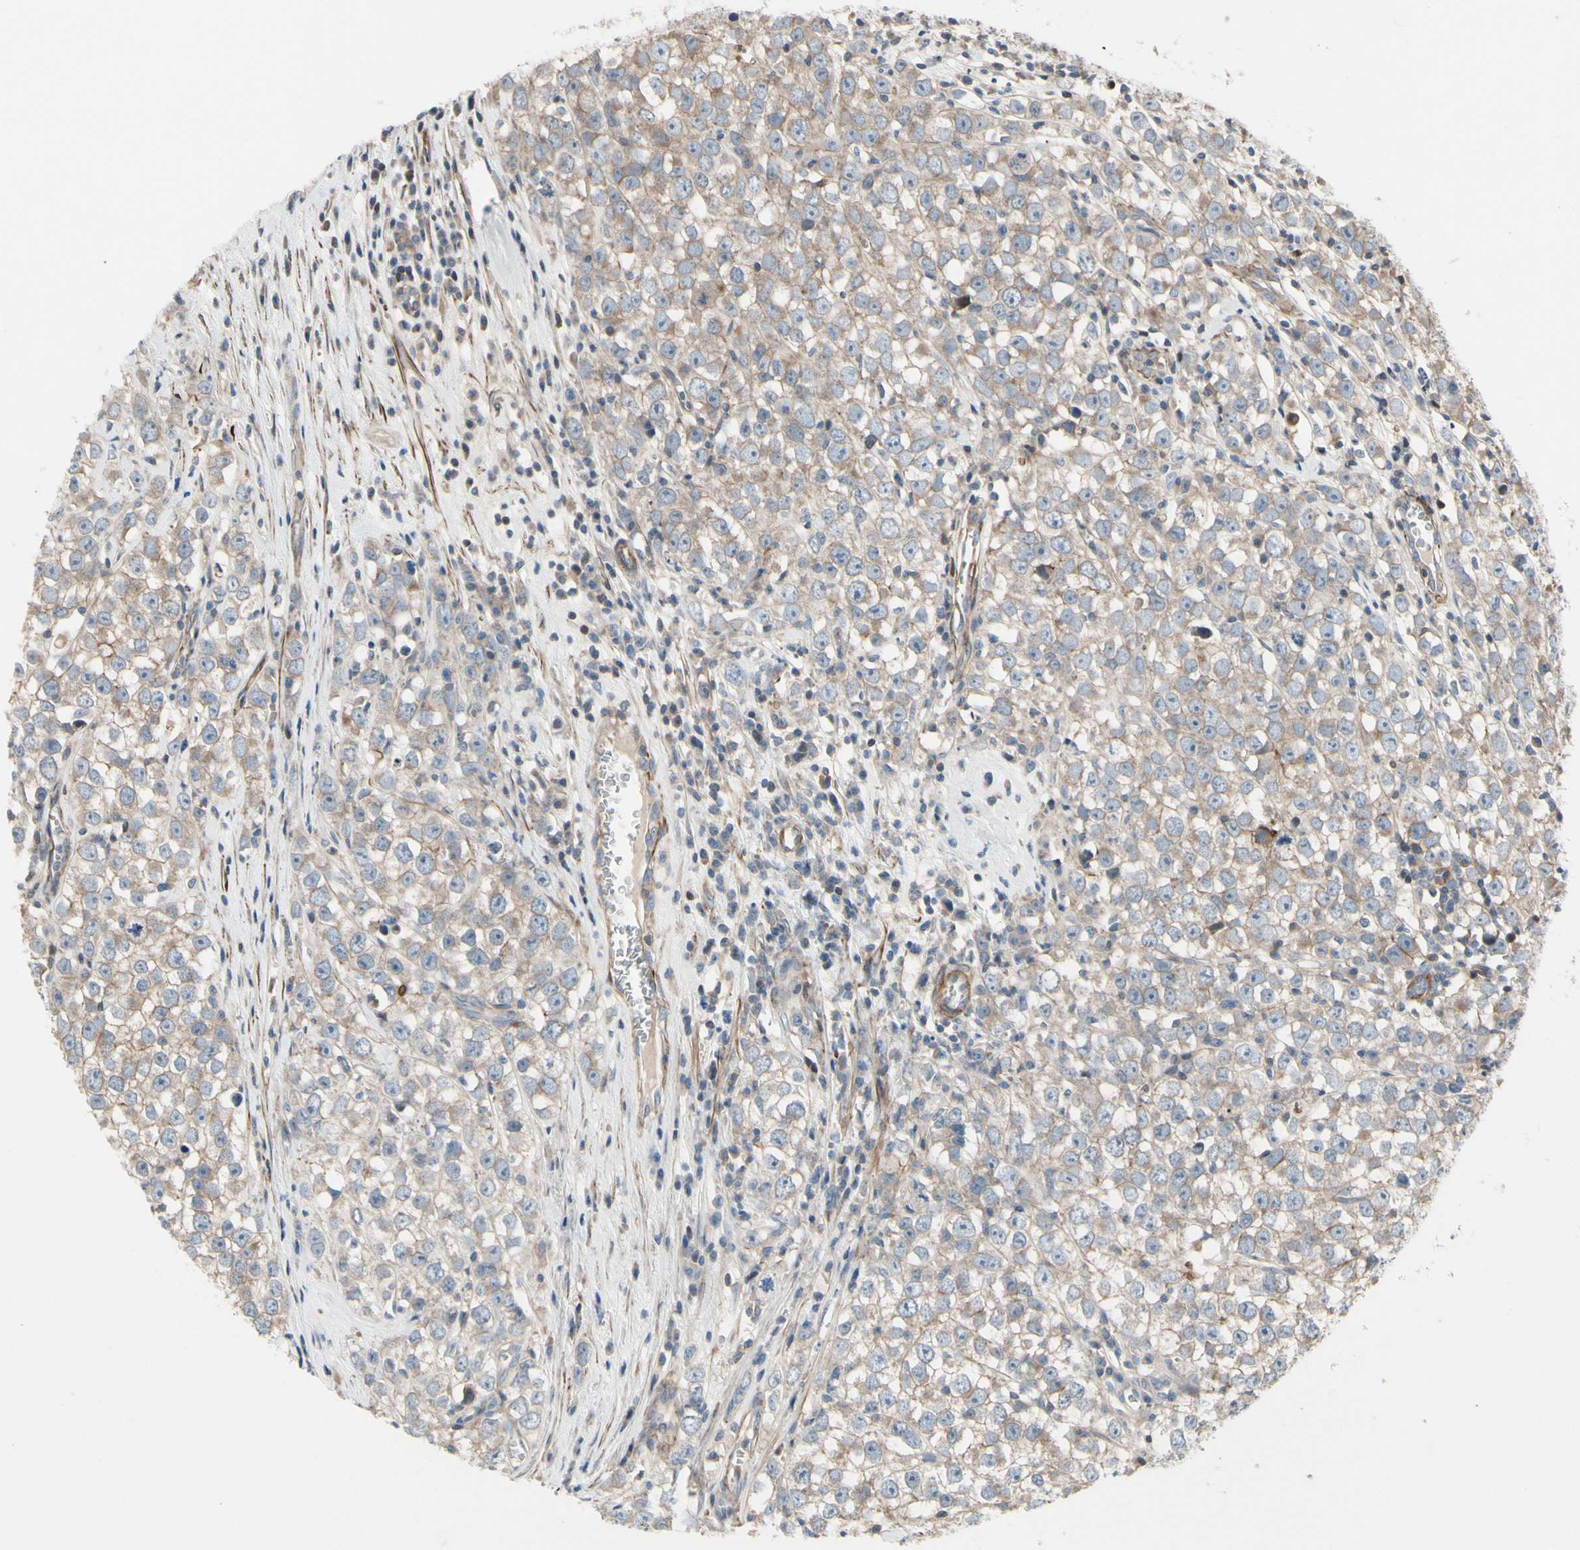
{"staining": {"intensity": "weak", "quantity": ">75%", "location": "cytoplasmic/membranous"}, "tissue": "testis cancer", "cell_type": "Tumor cells", "image_type": "cancer", "snomed": [{"axis": "morphology", "description": "Seminoma, NOS"}, {"axis": "morphology", "description": "Carcinoma, Embryonal, NOS"}, {"axis": "topography", "description": "Testis"}], "caption": "Weak cytoplasmic/membranous protein staining is appreciated in about >75% of tumor cells in testis cancer.", "gene": "TPM1", "patient": {"sex": "male", "age": 52}}